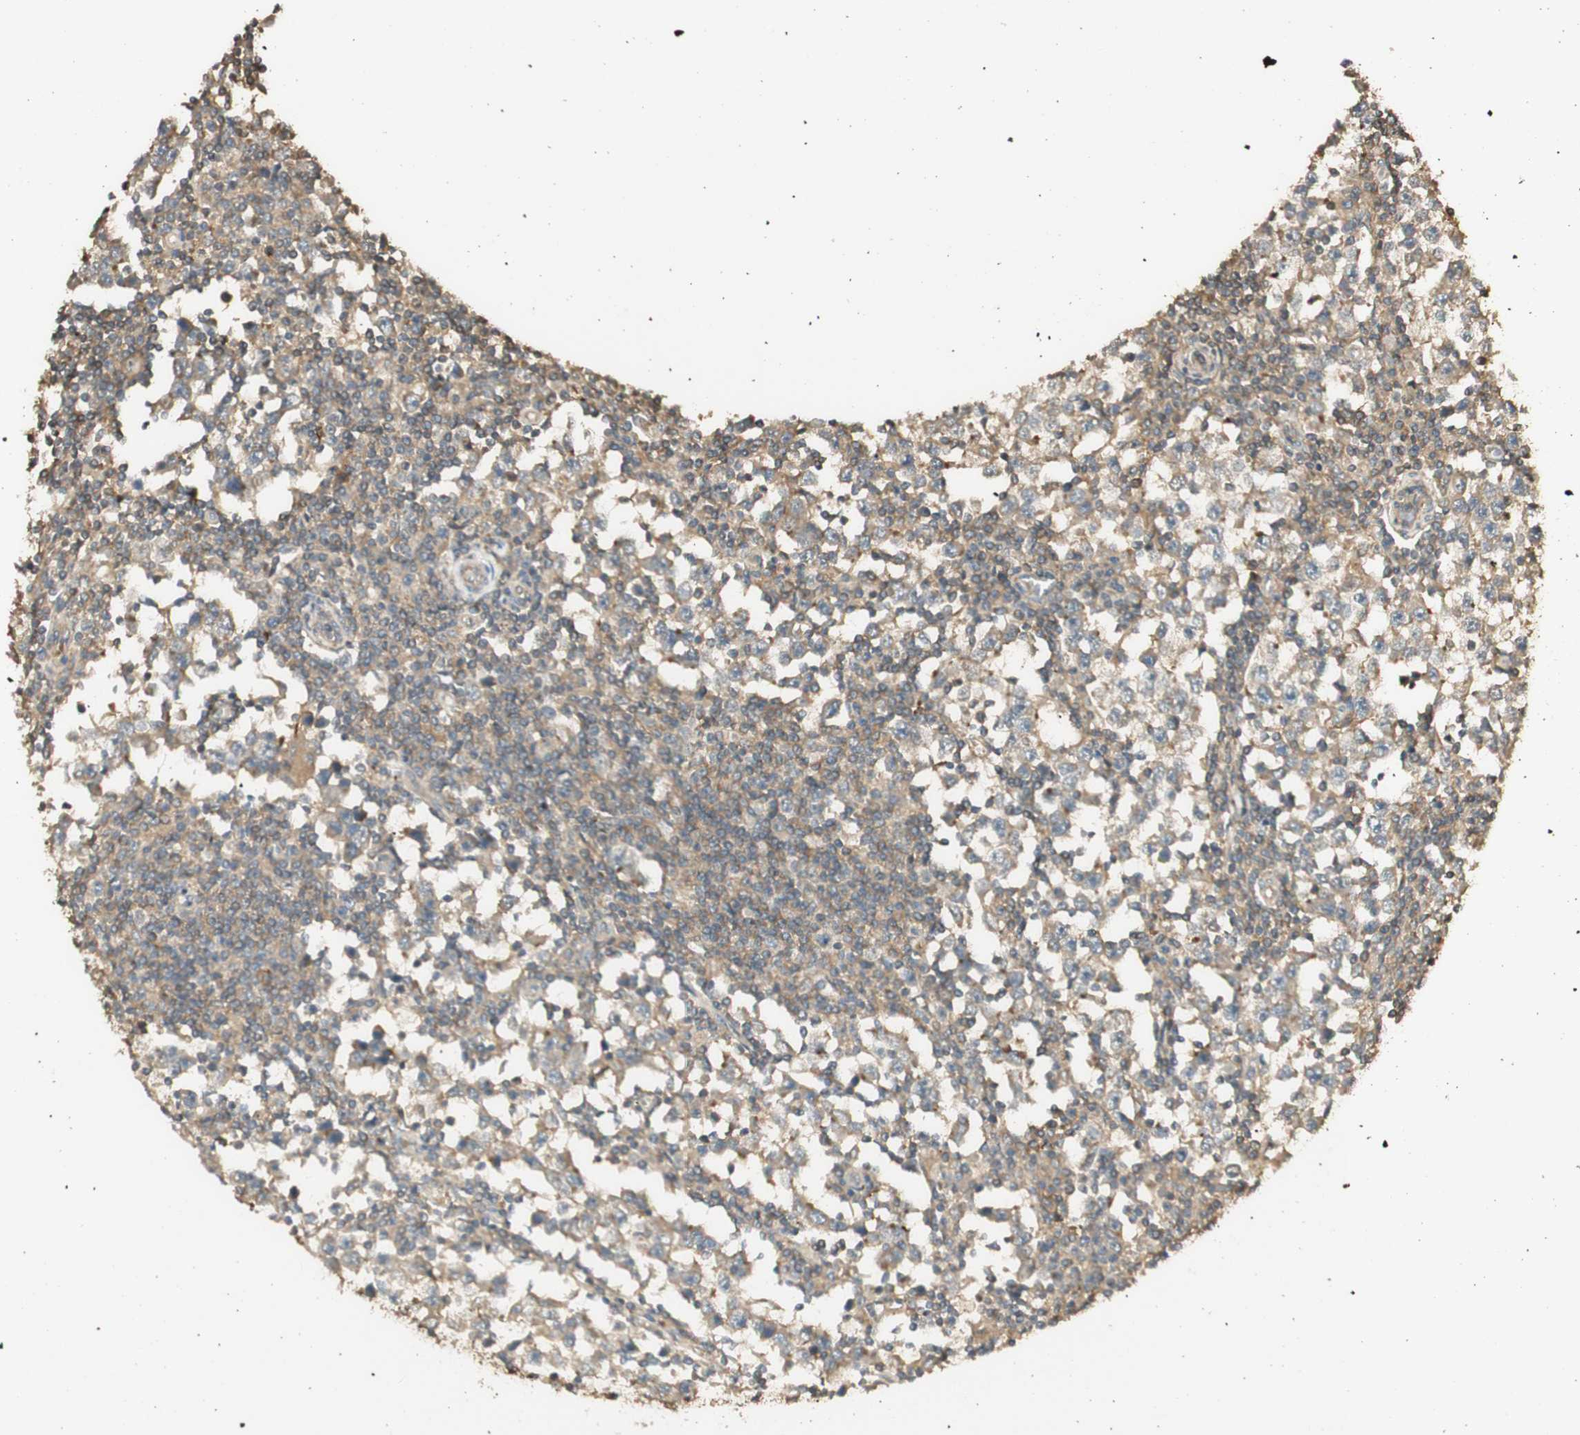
{"staining": {"intensity": "weak", "quantity": ">75%", "location": "cytoplasmic/membranous"}, "tissue": "testis cancer", "cell_type": "Tumor cells", "image_type": "cancer", "snomed": [{"axis": "morphology", "description": "Seminoma, NOS"}, {"axis": "topography", "description": "Testis"}], "caption": "High-power microscopy captured an immunohistochemistry image of testis seminoma, revealing weak cytoplasmic/membranous expression in about >75% of tumor cells.", "gene": "AGER", "patient": {"sex": "male", "age": 65}}